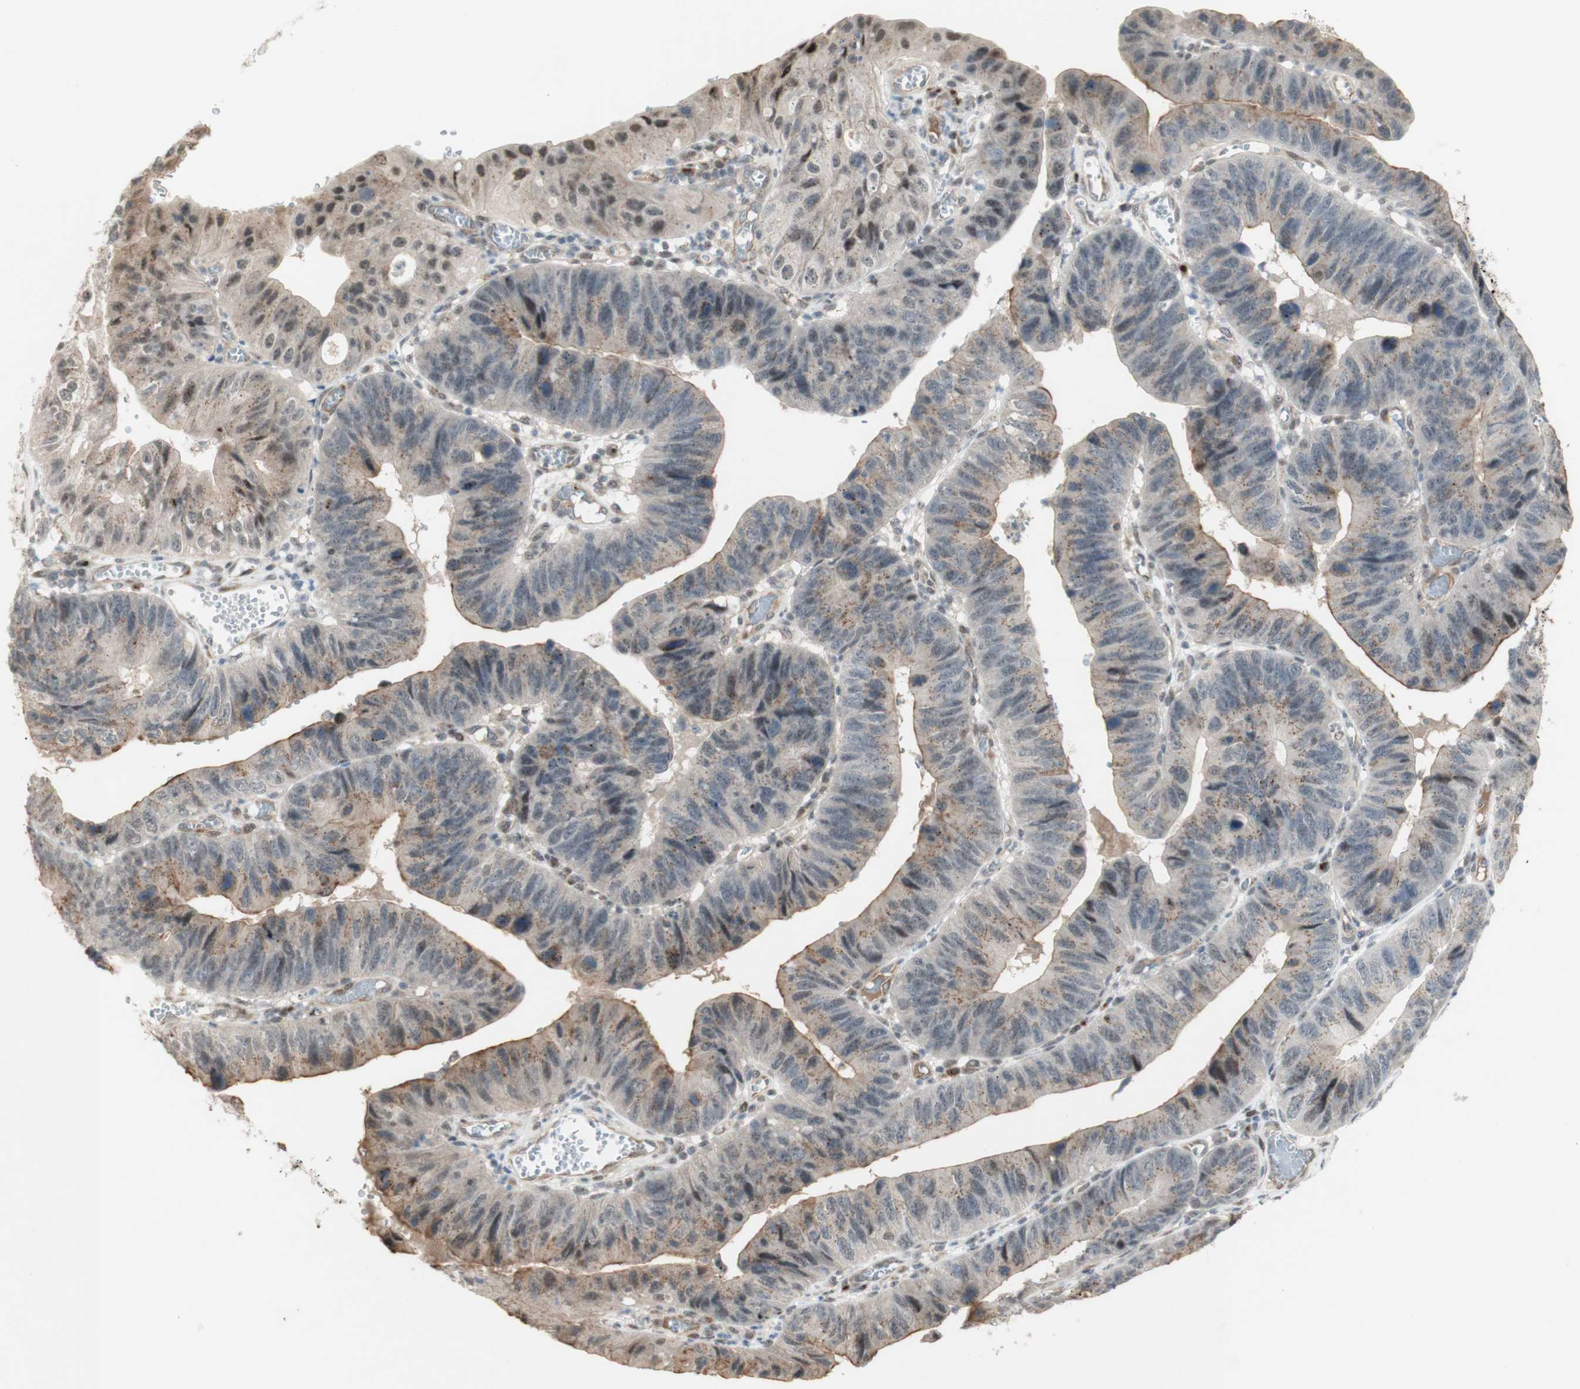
{"staining": {"intensity": "weak", "quantity": ">75%", "location": "cytoplasmic/membranous"}, "tissue": "stomach cancer", "cell_type": "Tumor cells", "image_type": "cancer", "snomed": [{"axis": "morphology", "description": "Adenocarcinoma, NOS"}, {"axis": "topography", "description": "Stomach"}], "caption": "IHC histopathology image of neoplastic tissue: human stomach cancer (adenocarcinoma) stained using immunohistochemistry demonstrates low levels of weak protein expression localized specifically in the cytoplasmic/membranous of tumor cells, appearing as a cytoplasmic/membranous brown color.", "gene": "CYLD", "patient": {"sex": "male", "age": 59}}